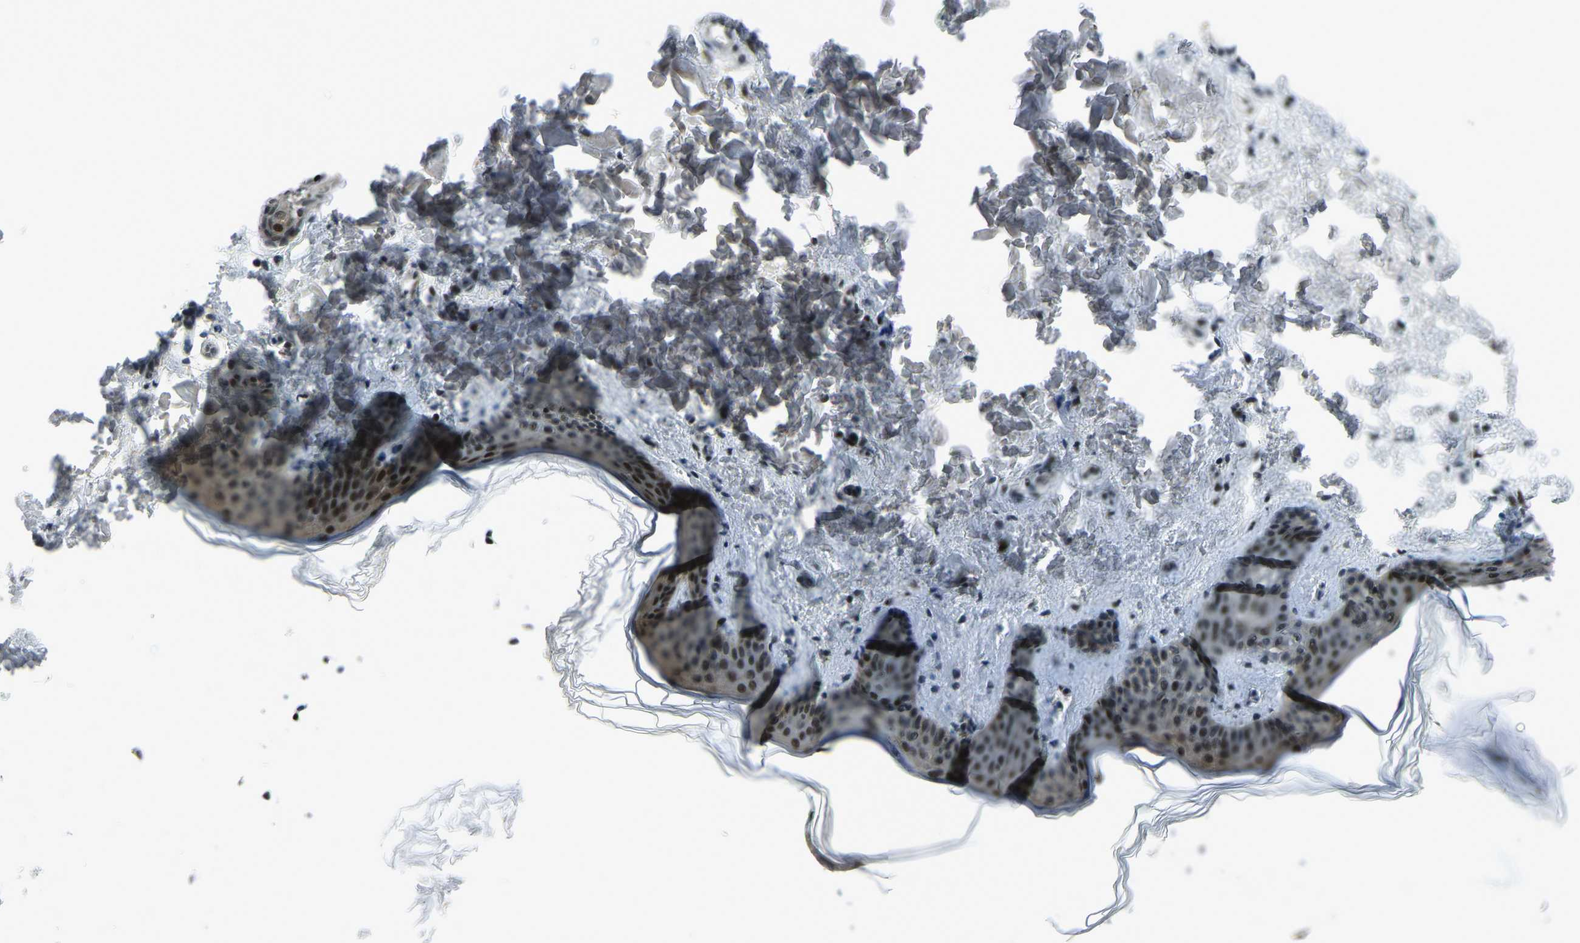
{"staining": {"intensity": "moderate", "quantity": ">75%", "location": "nuclear"}, "tissue": "skin", "cell_type": "Fibroblasts", "image_type": "normal", "snomed": [{"axis": "morphology", "description": "Normal tissue, NOS"}, {"axis": "topography", "description": "Skin"}], "caption": "IHC staining of unremarkable skin, which displays medium levels of moderate nuclear staining in about >75% of fibroblasts indicating moderate nuclear protein expression. The staining was performed using DAB (3,3'-diaminobenzidine) (brown) for protein detection and nuclei were counterstained in hematoxylin (blue).", "gene": "PRCC", "patient": {"sex": "female", "age": 17}}